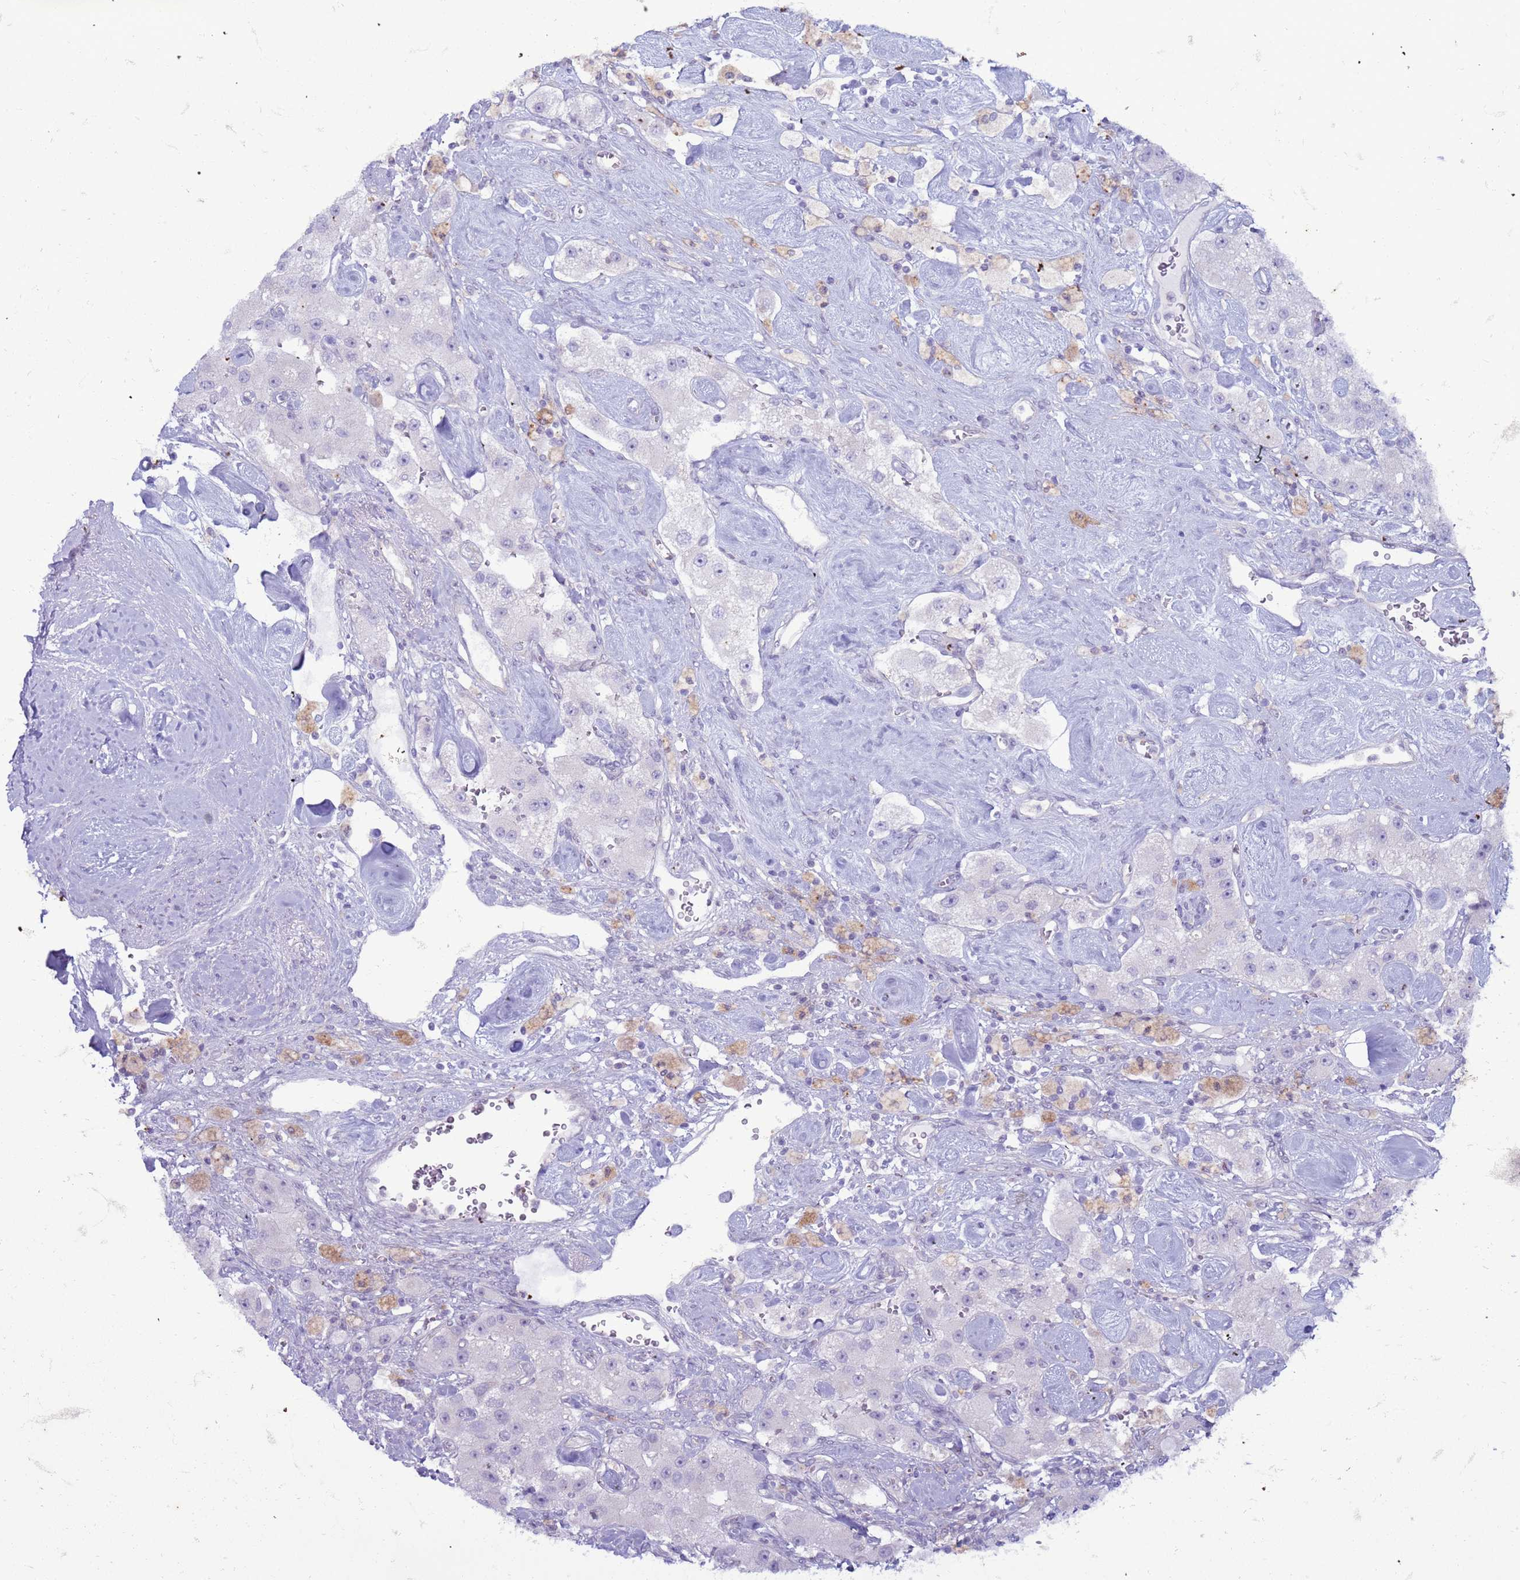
{"staining": {"intensity": "negative", "quantity": "none", "location": "none"}, "tissue": "carcinoid", "cell_type": "Tumor cells", "image_type": "cancer", "snomed": [{"axis": "morphology", "description": "Carcinoid, malignant, NOS"}, {"axis": "topography", "description": "Pancreas"}], "caption": "IHC of carcinoid shows no expression in tumor cells. (DAB immunohistochemistry, high magnification).", "gene": "SLC15A3", "patient": {"sex": "male", "age": 41}}